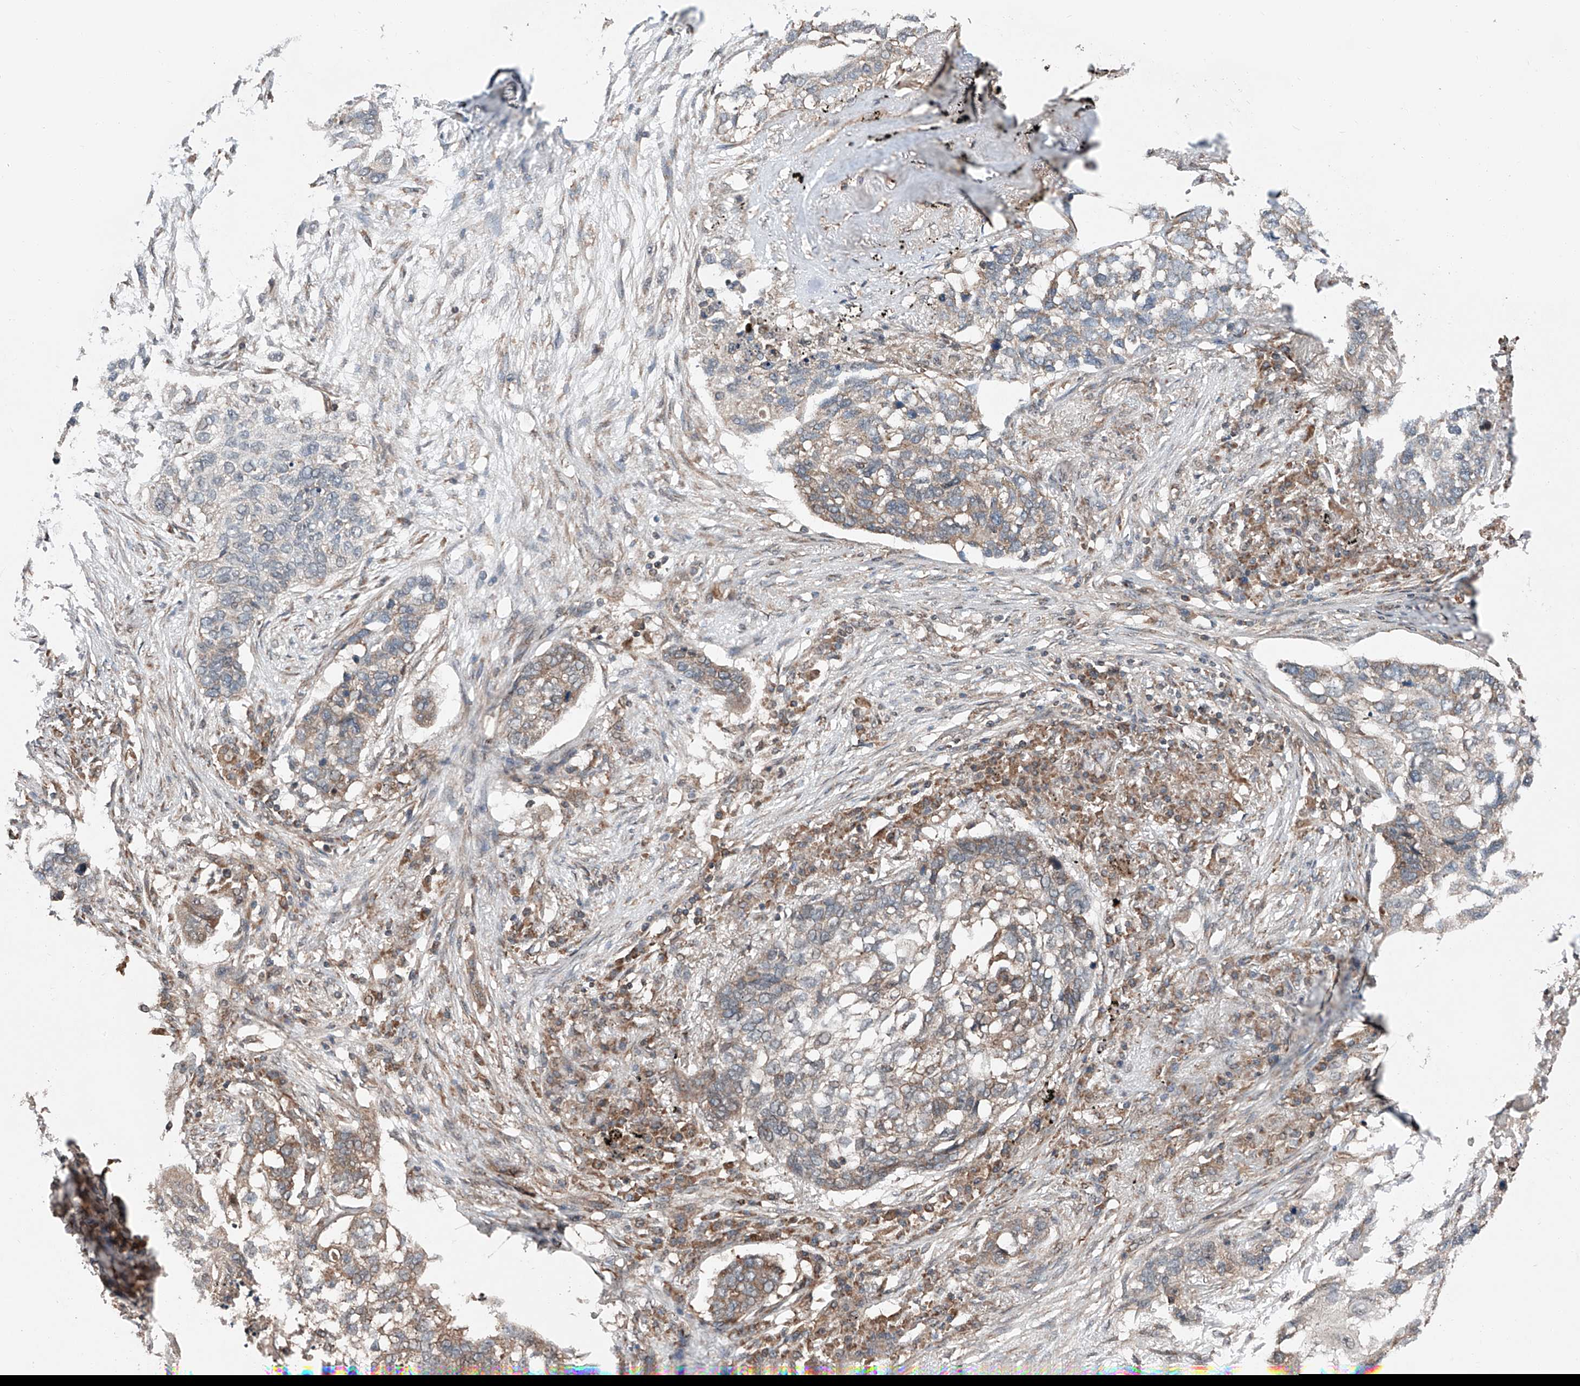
{"staining": {"intensity": "moderate", "quantity": "<25%", "location": "cytoplasmic/membranous"}, "tissue": "lung cancer", "cell_type": "Tumor cells", "image_type": "cancer", "snomed": [{"axis": "morphology", "description": "Squamous cell carcinoma, NOS"}, {"axis": "topography", "description": "Lung"}], "caption": "High-power microscopy captured an immunohistochemistry (IHC) photomicrograph of lung cancer (squamous cell carcinoma), revealing moderate cytoplasmic/membranous staining in approximately <25% of tumor cells. Using DAB (brown) and hematoxylin (blue) stains, captured at high magnification using brightfield microscopy.", "gene": "ZNF445", "patient": {"sex": "female", "age": 63}}